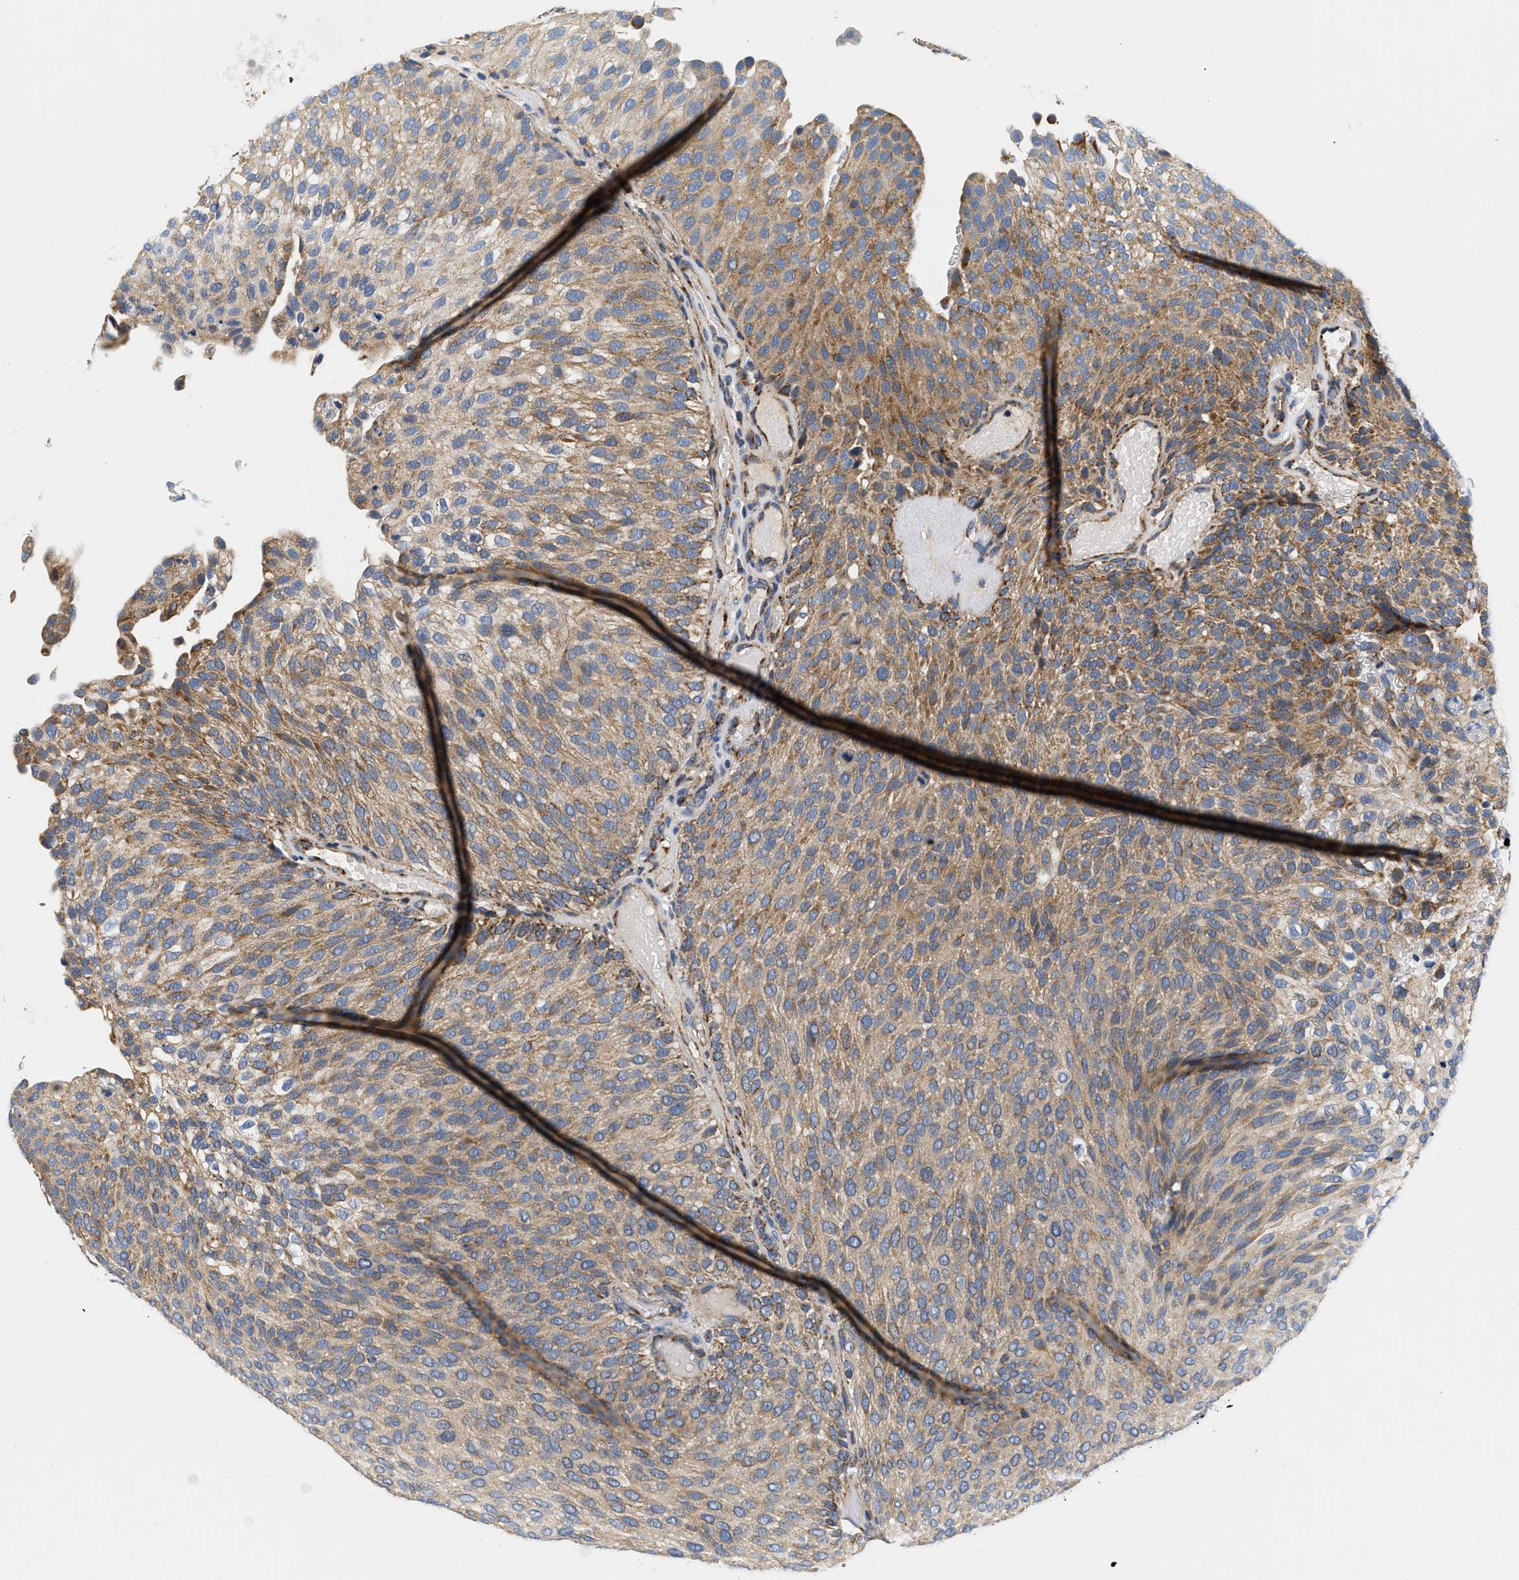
{"staining": {"intensity": "moderate", "quantity": ">75%", "location": "cytoplasmic/membranous"}, "tissue": "urothelial cancer", "cell_type": "Tumor cells", "image_type": "cancer", "snomed": [{"axis": "morphology", "description": "Urothelial carcinoma, Low grade"}, {"axis": "topography", "description": "Urinary bladder"}], "caption": "IHC histopathology image of neoplastic tissue: urothelial cancer stained using immunohistochemistry (IHC) demonstrates medium levels of moderate protein expression localized specifically in the cytoplasmic/membranous of tumor cells, appearing as a cytoplasmic/membranous brown color.", "gene": "PDP1", "patient": {"sex": "male", "age": 78}}